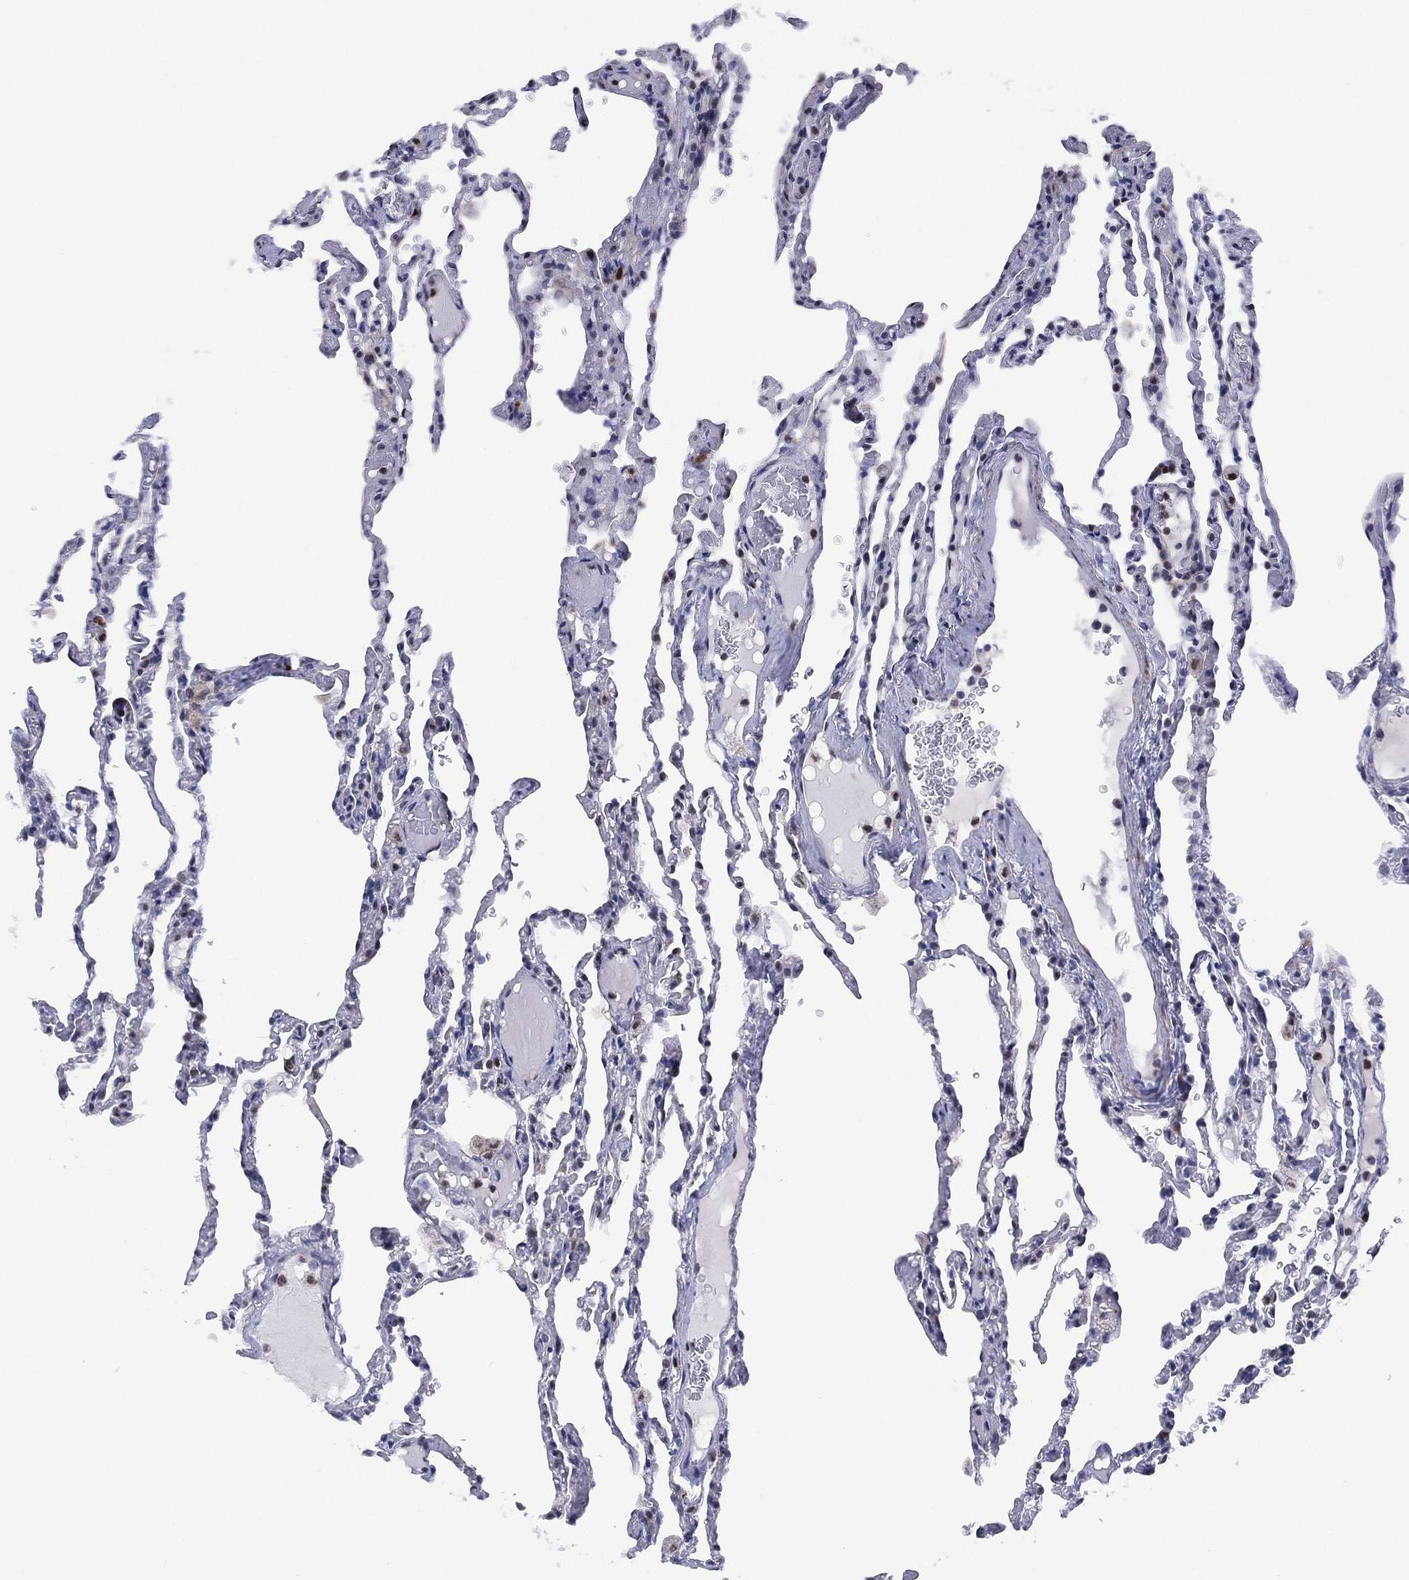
{"staining": {"intensity": "moderate", "quantity": "<25%", "location": "nuclear"}, "tissue": "lung", "cell_type": "Alveolar cells", "image_type": "normal", "snomed": [{"axis": "morphology", "description": "Normal tissue, NOS"}, {"axis": "topography", "description": "Lung"}], "caption": "About <25% of alveolar cells in normal human lung show moderate nuclear protein expression as visualized by brown immunohistochemical staining.", "gene": "SLC4A4", "patient": {"sex": "female", "age": 43}}